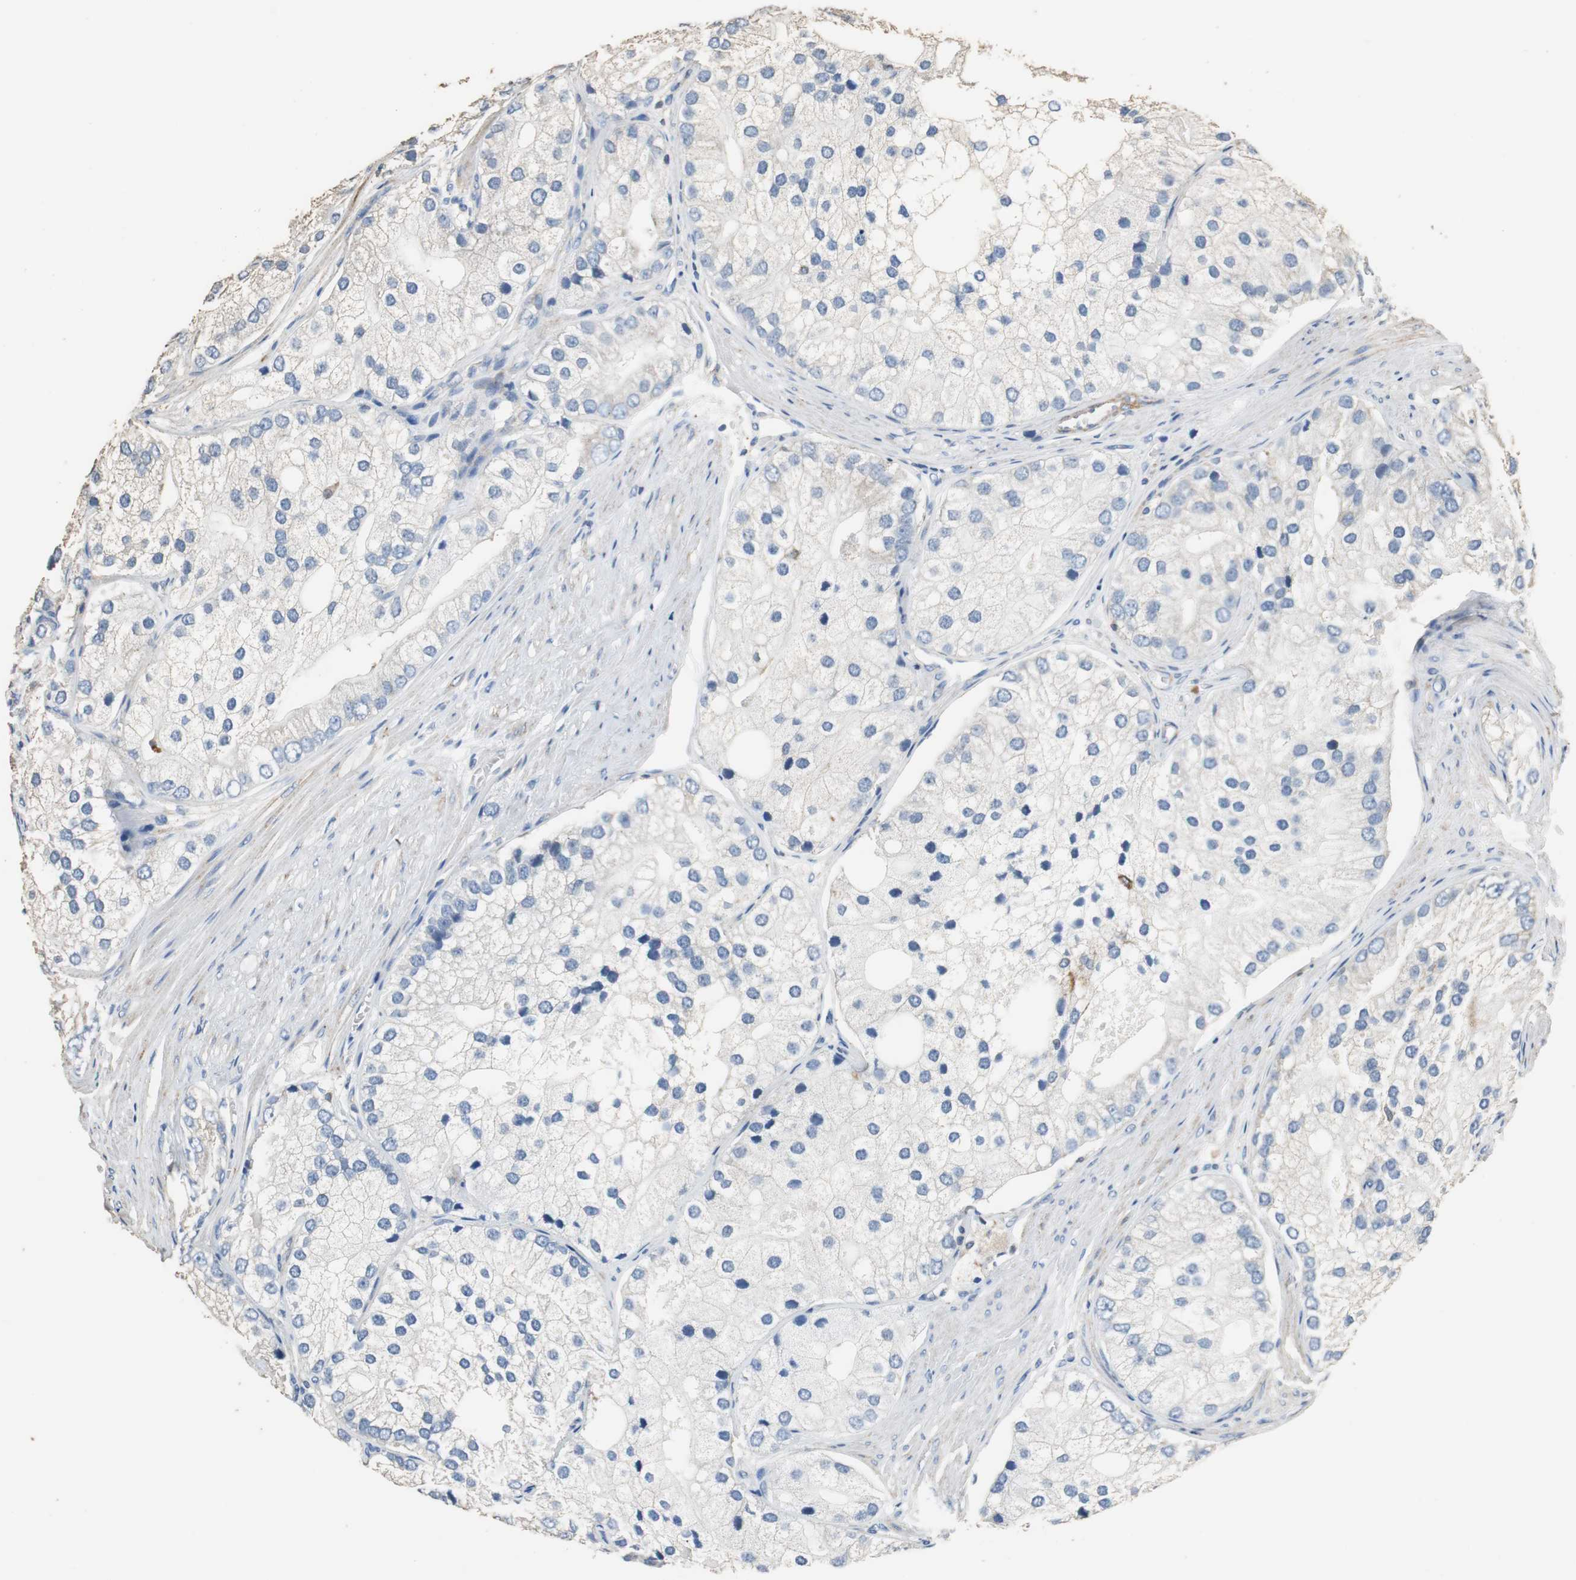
{"staining": {"intensity": "negative", "quantity": "none", "location": "none"}, "tissue": "prostate cancer", "cell_type": "Tumor cells", "image_type": "cancer", "snomed": [{"axis": "morphology", "description": "Adenocarcinoma, Low grade"}, {"axis": "topography", "description": "Prostate"}], "caption": "Image shows no significant protein staining in tumor cells of prostate cancer.", "gene": "PRKRA", "patient": {"sex": "male", "age": 69}}